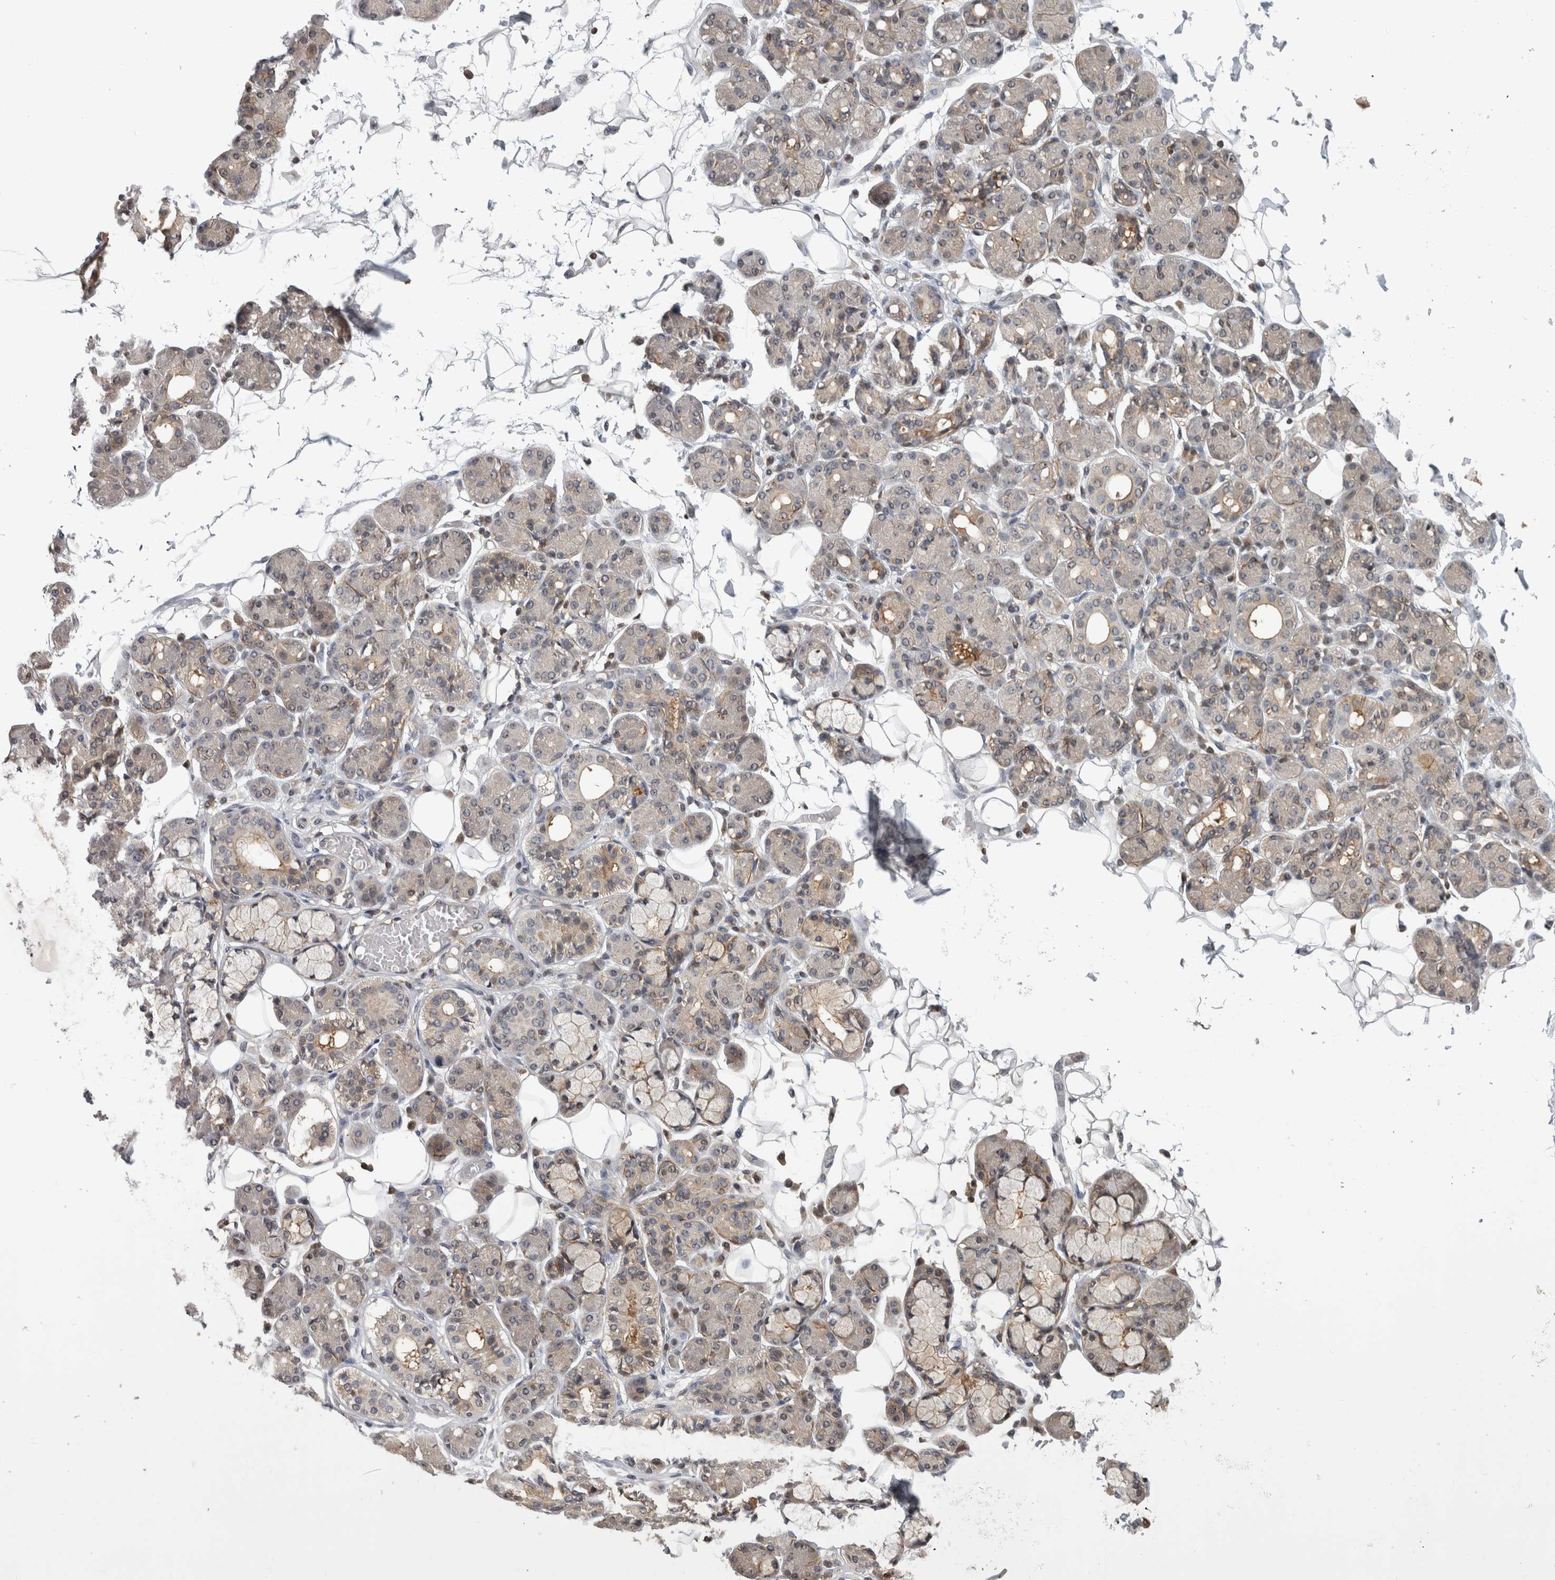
{"staining": {"intensity": "weak", "quantity": "<25%", "location": "cytoplasmic/membranous,nuclear"}, "tissue": "salivary gland", "cell_type": "Glandular cells", "image_type": "normal", "snomed": [{"axis": "morphology", "description": "Normal tissue, NOS"}, {"axis": "topography", "description": "Salivary gland"}], "caption": "Glandular cells show no significant protein staining in unremarkable salivary gland. (Stains: DAB immunohistochemistry with hematoxylin counter stain, Microscopy: brightfield microscopy at high magnification).", "gene": "TDRD7", "patient": {"sex": "male", "age": 63}}